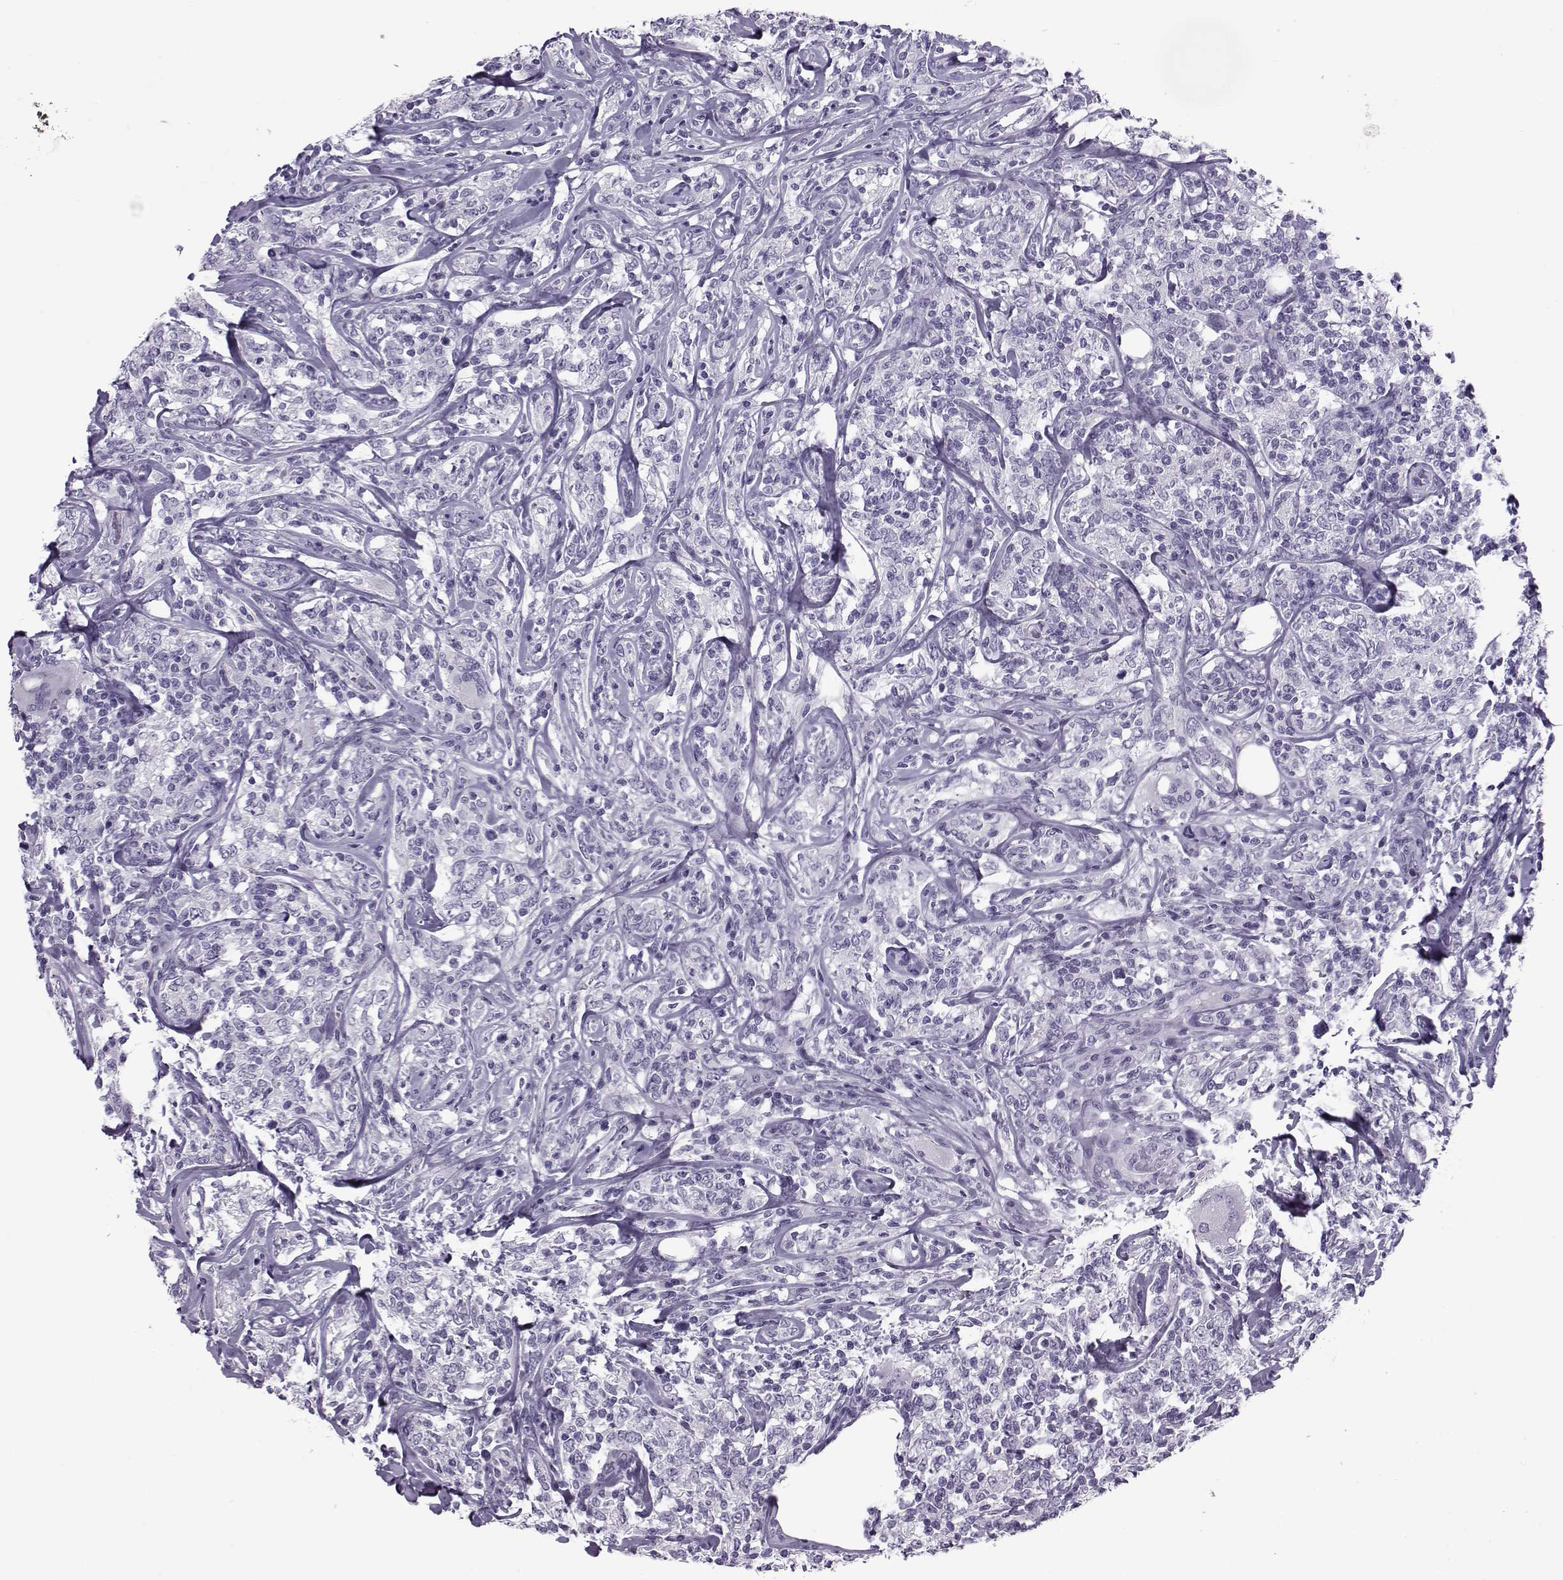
{"staining": {"intensity": "negative", "quantity": "none", "location": "none"}, "tissue": "lymphoma", "cell_type": "Tumor cells", "image_type": "cancer", "snomed": [{"axis": "morphology", "description": "Malignant lymphoma, non-Hodgkin's type, High grade"}, {"axis": "topography", "description": "Lymph node"}], "caption": "Micrograph shows no significant protein staining in tumor cells of lymphoma. Brightfield microscopy of immunohistochemistry (IHC) stained with DAB (3,3'-diaminobenzidine) (brown) and hematoxylin (blue), captured at high magnification.", "gene": "OIP5", "patient": {"sex": "female", "age": 84}}